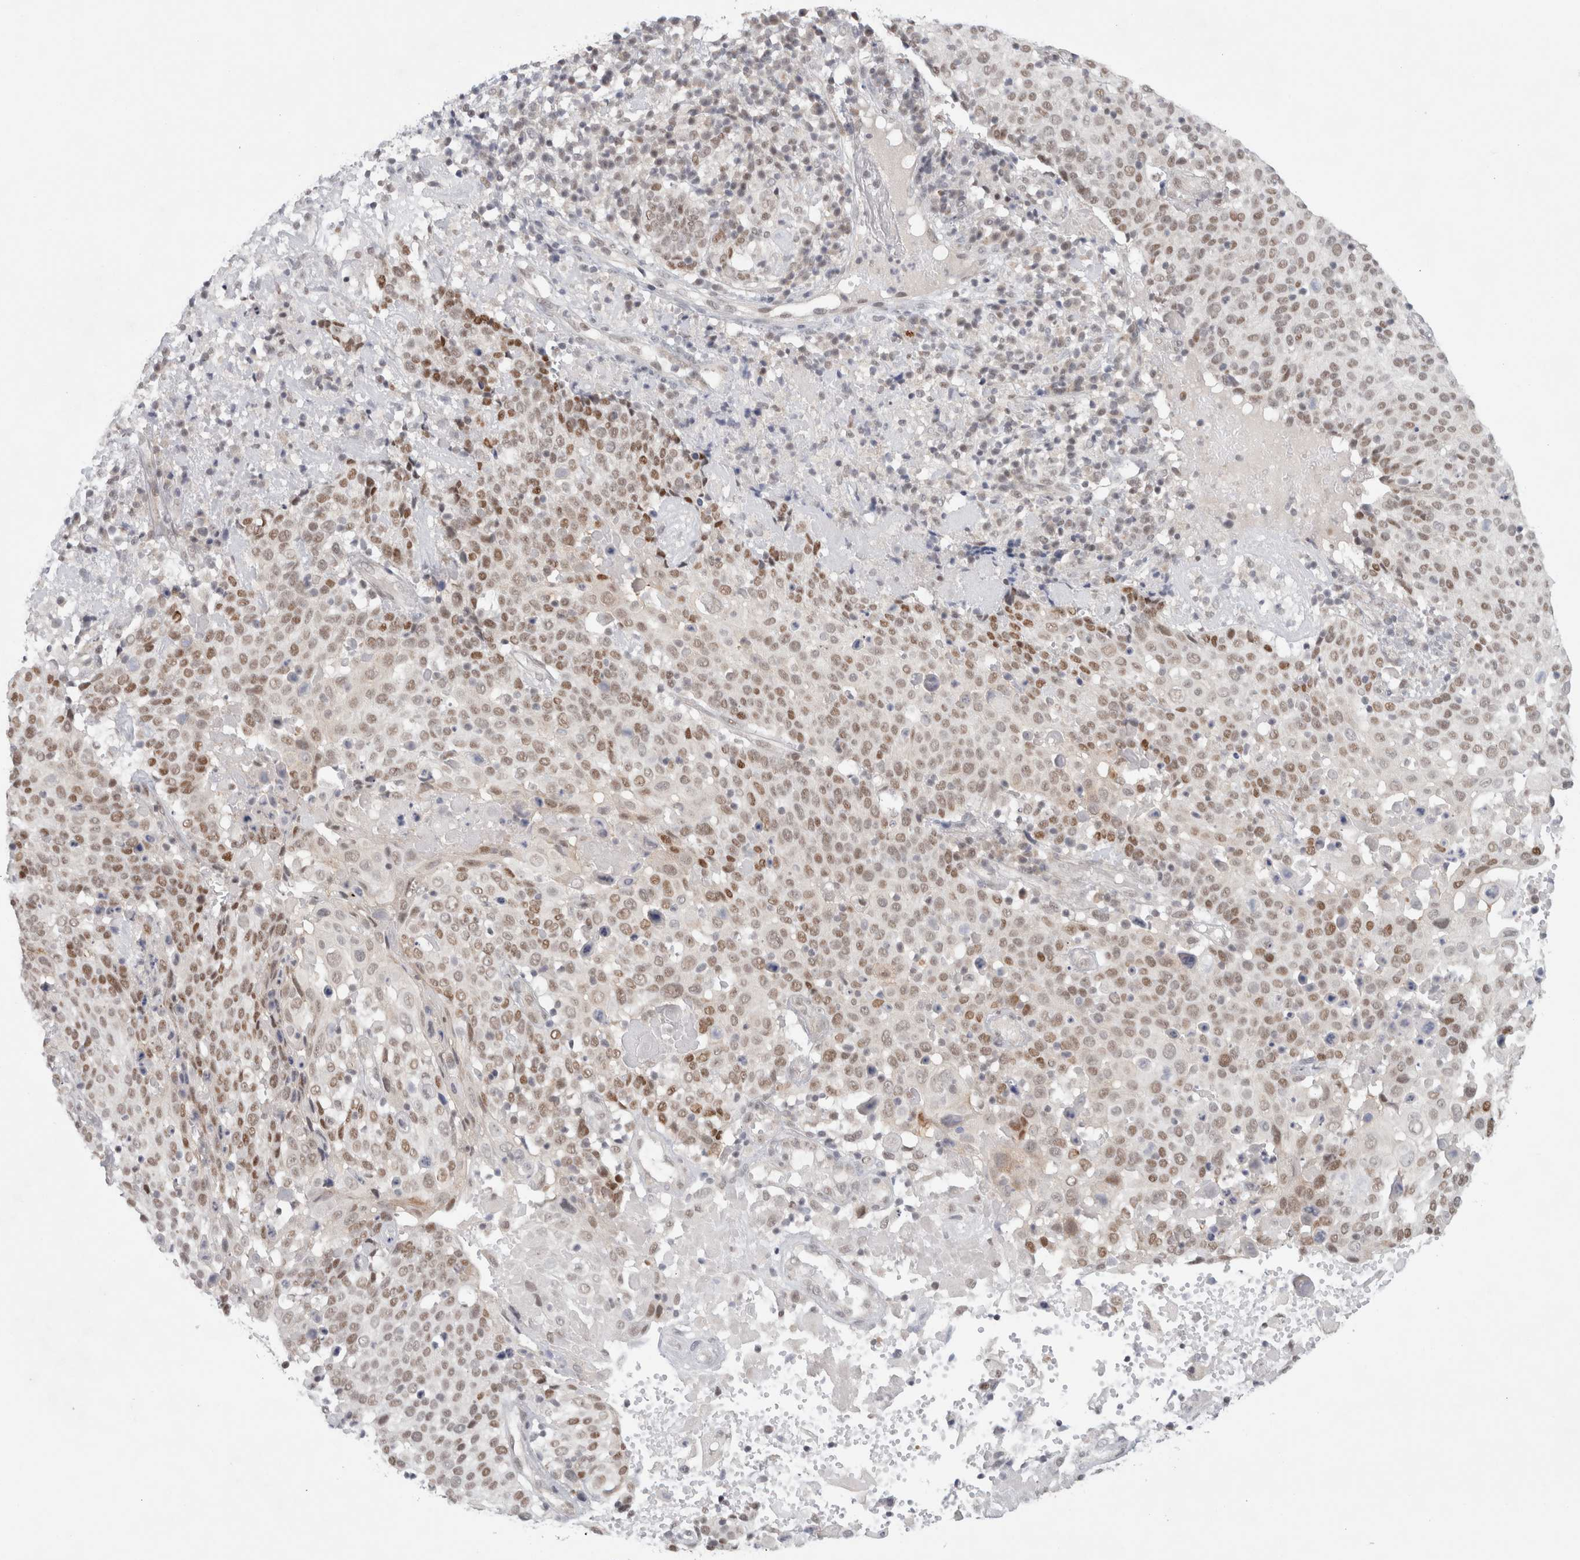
{"staining": {"intensity": "moderate", "quantity": "25%-75%", "location": "nuclear"}, "tissue": "cervical cancer", "cell_type": "Tumor cells", "image_type": "cancer", "snomed": [{"axis": "morphology", "description": "Squamous cell carcinoma, NOS"}, {"axis": "topography", "description": "Cervix"}], "caption": "Immunohistochemical staining of cervical cancer (squamous cell carcinoma) reveals moderate nuclear protein expression in about 25%-75% of tumor cells. Using DAB (brown) and hematoxylin (blue) stains, captured at high magnification using brightfield microscopy.", "gene": "TRMT12", "patient": {"sex": "female", "age": 74}}